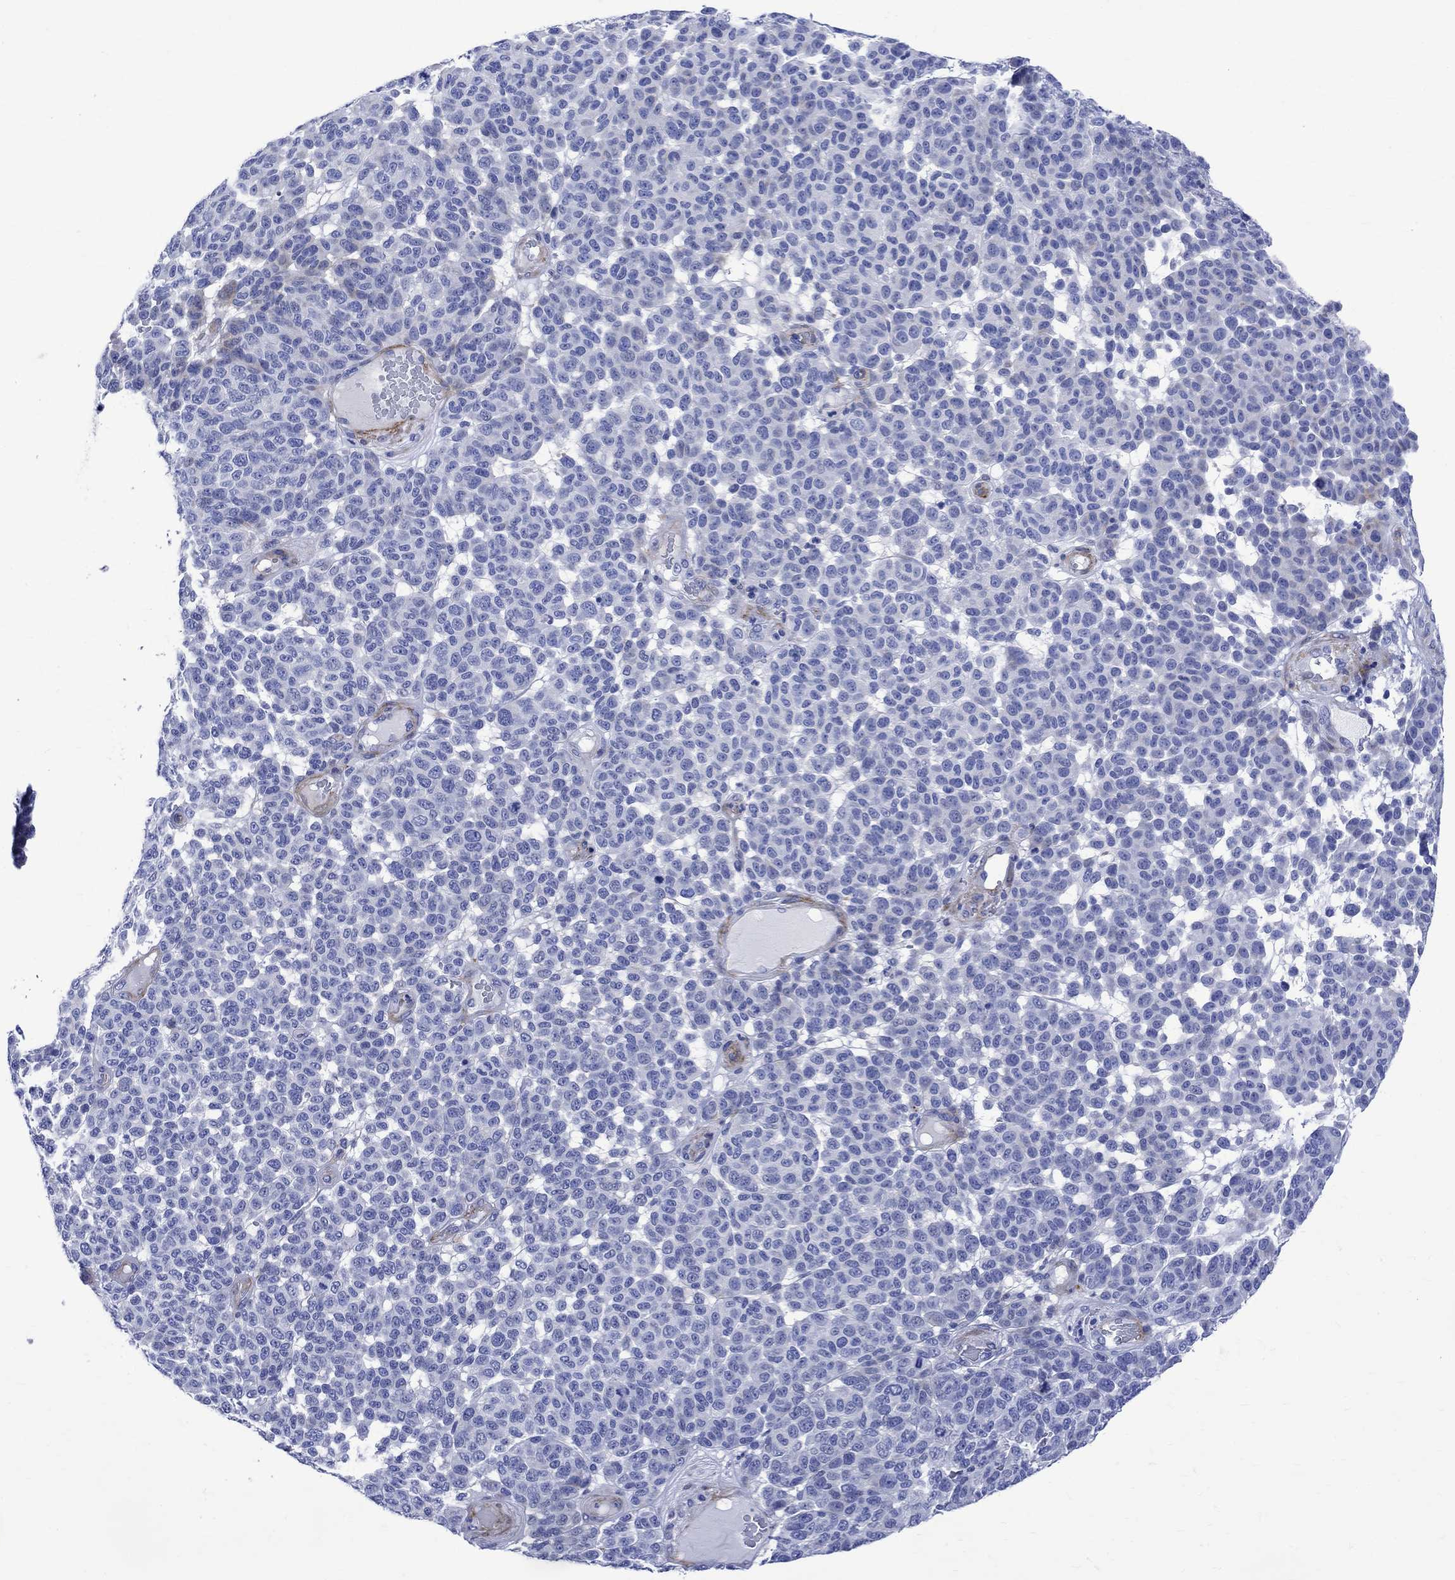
{"staining": {"intensity": "negative", "quantity": "none", "location": "none"}, "tissue": "melanoma", "cell_type": "Tumor cells", "image_type": "cancer", "snomed": [{"axis": "morphology", "description": "Malignant melanoma, NOS"}, {"axis": "topography", "description": "Skin"}], "caption": "A high-resolution micrograph shows immunohistochemistry staining of malignant melanoma, which demonstrates no significant positivity in tumor cells.", "gene": "PARVB", "patient": {"sex": "male", "age": 59}}